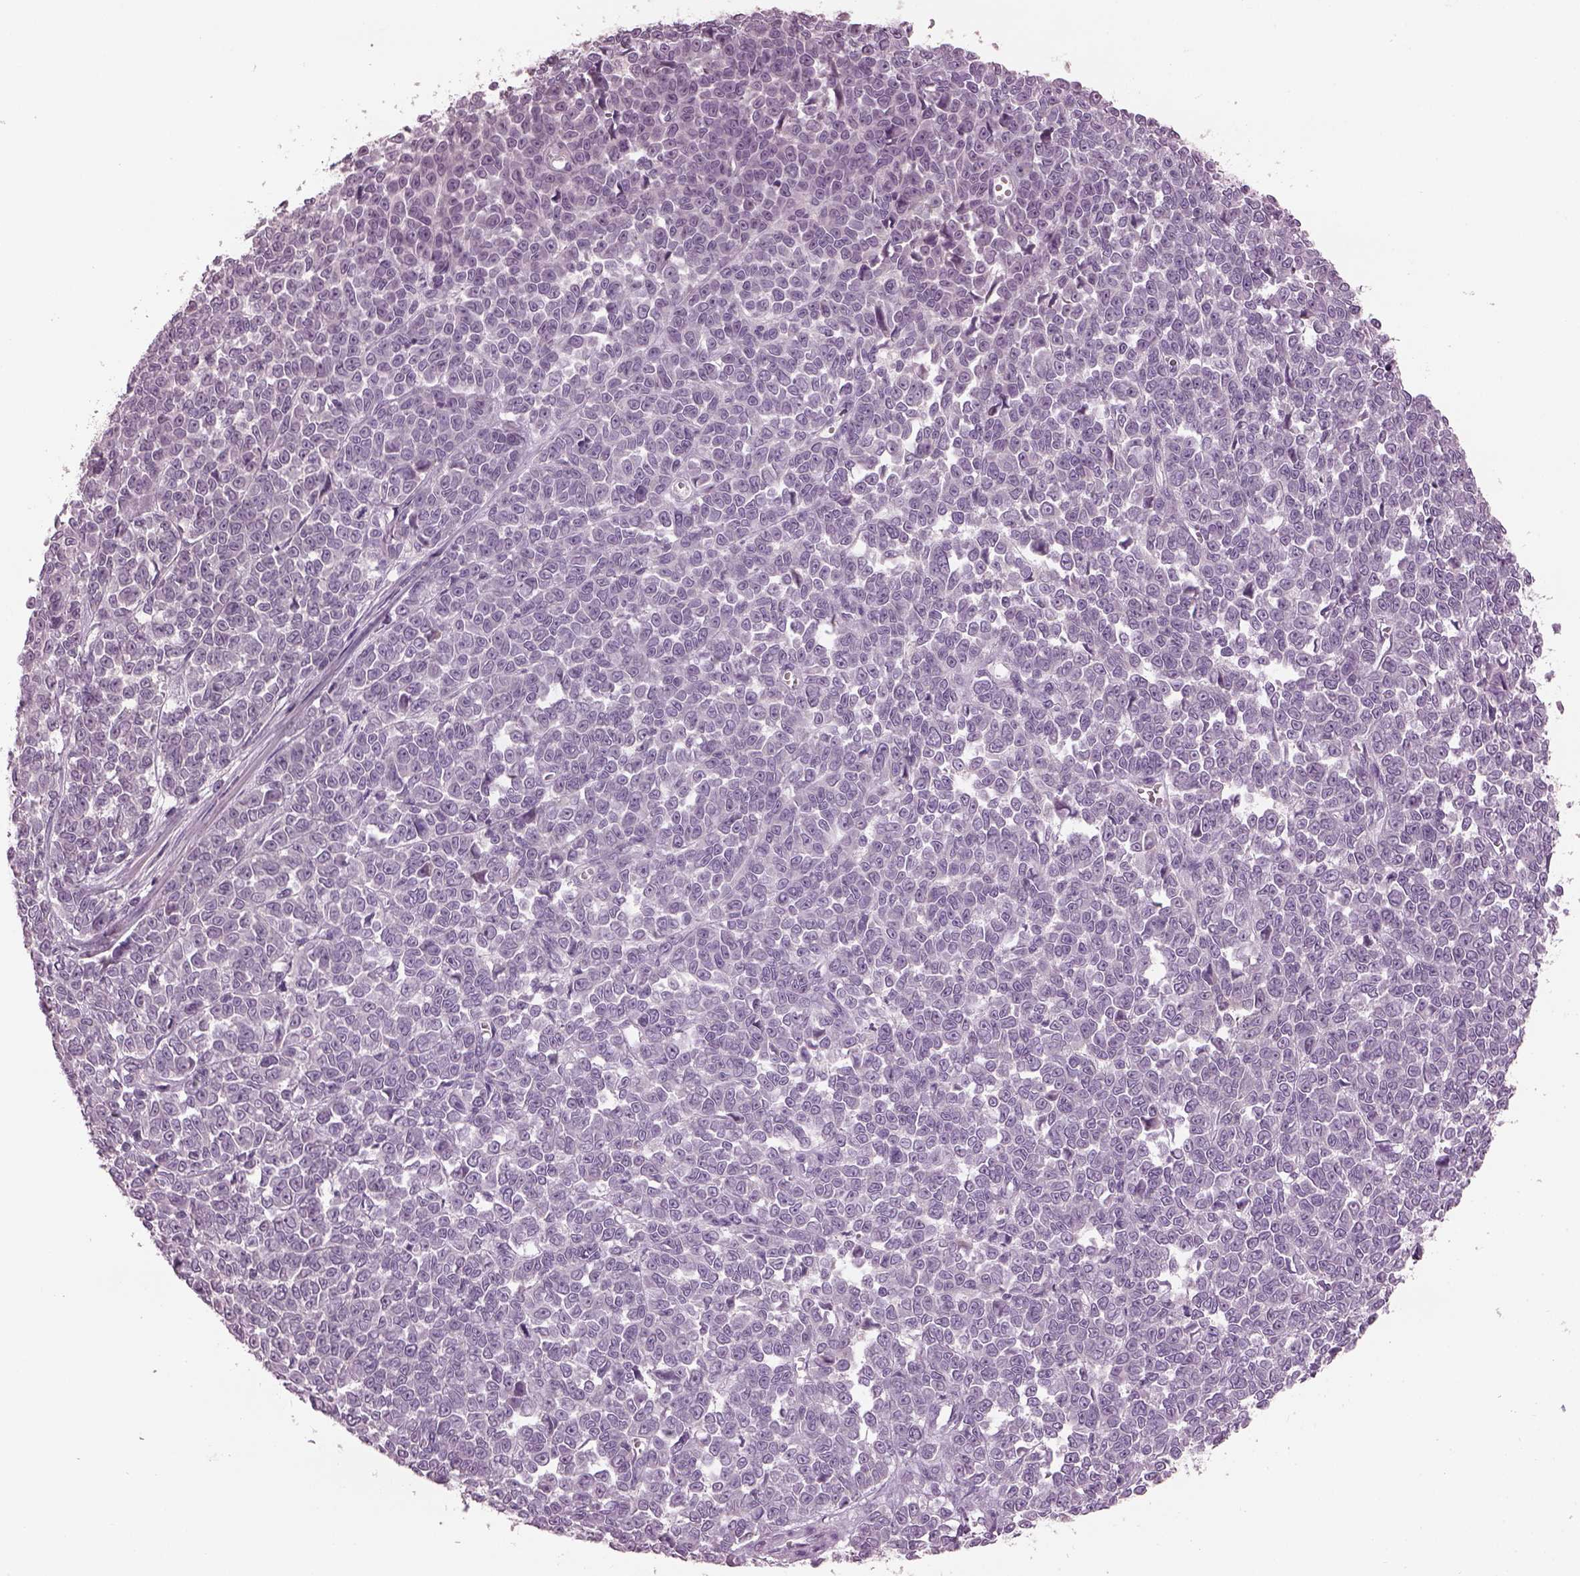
{"staining": {"intensity": "negative", "quantity": "none", "location": "none"}, "tissue": "melanoma", "cell_type": "Tumor cells", "image_type": "cancer", "snomed": [{"axis": "morphology", "description": "Malignant melanoma, NOS"}, {"axis": "topography", "description": "Skin"}], "caption": "Tumor cells are negative for protein expression in human melanoma. (DAB (3,3'-diaminobenzidine) immunohistochemistry (IHC) visualized using brightfield microscopy, high magnification).", "gene": "PACRG", "patient": {"sex": "female", "age": 95}}